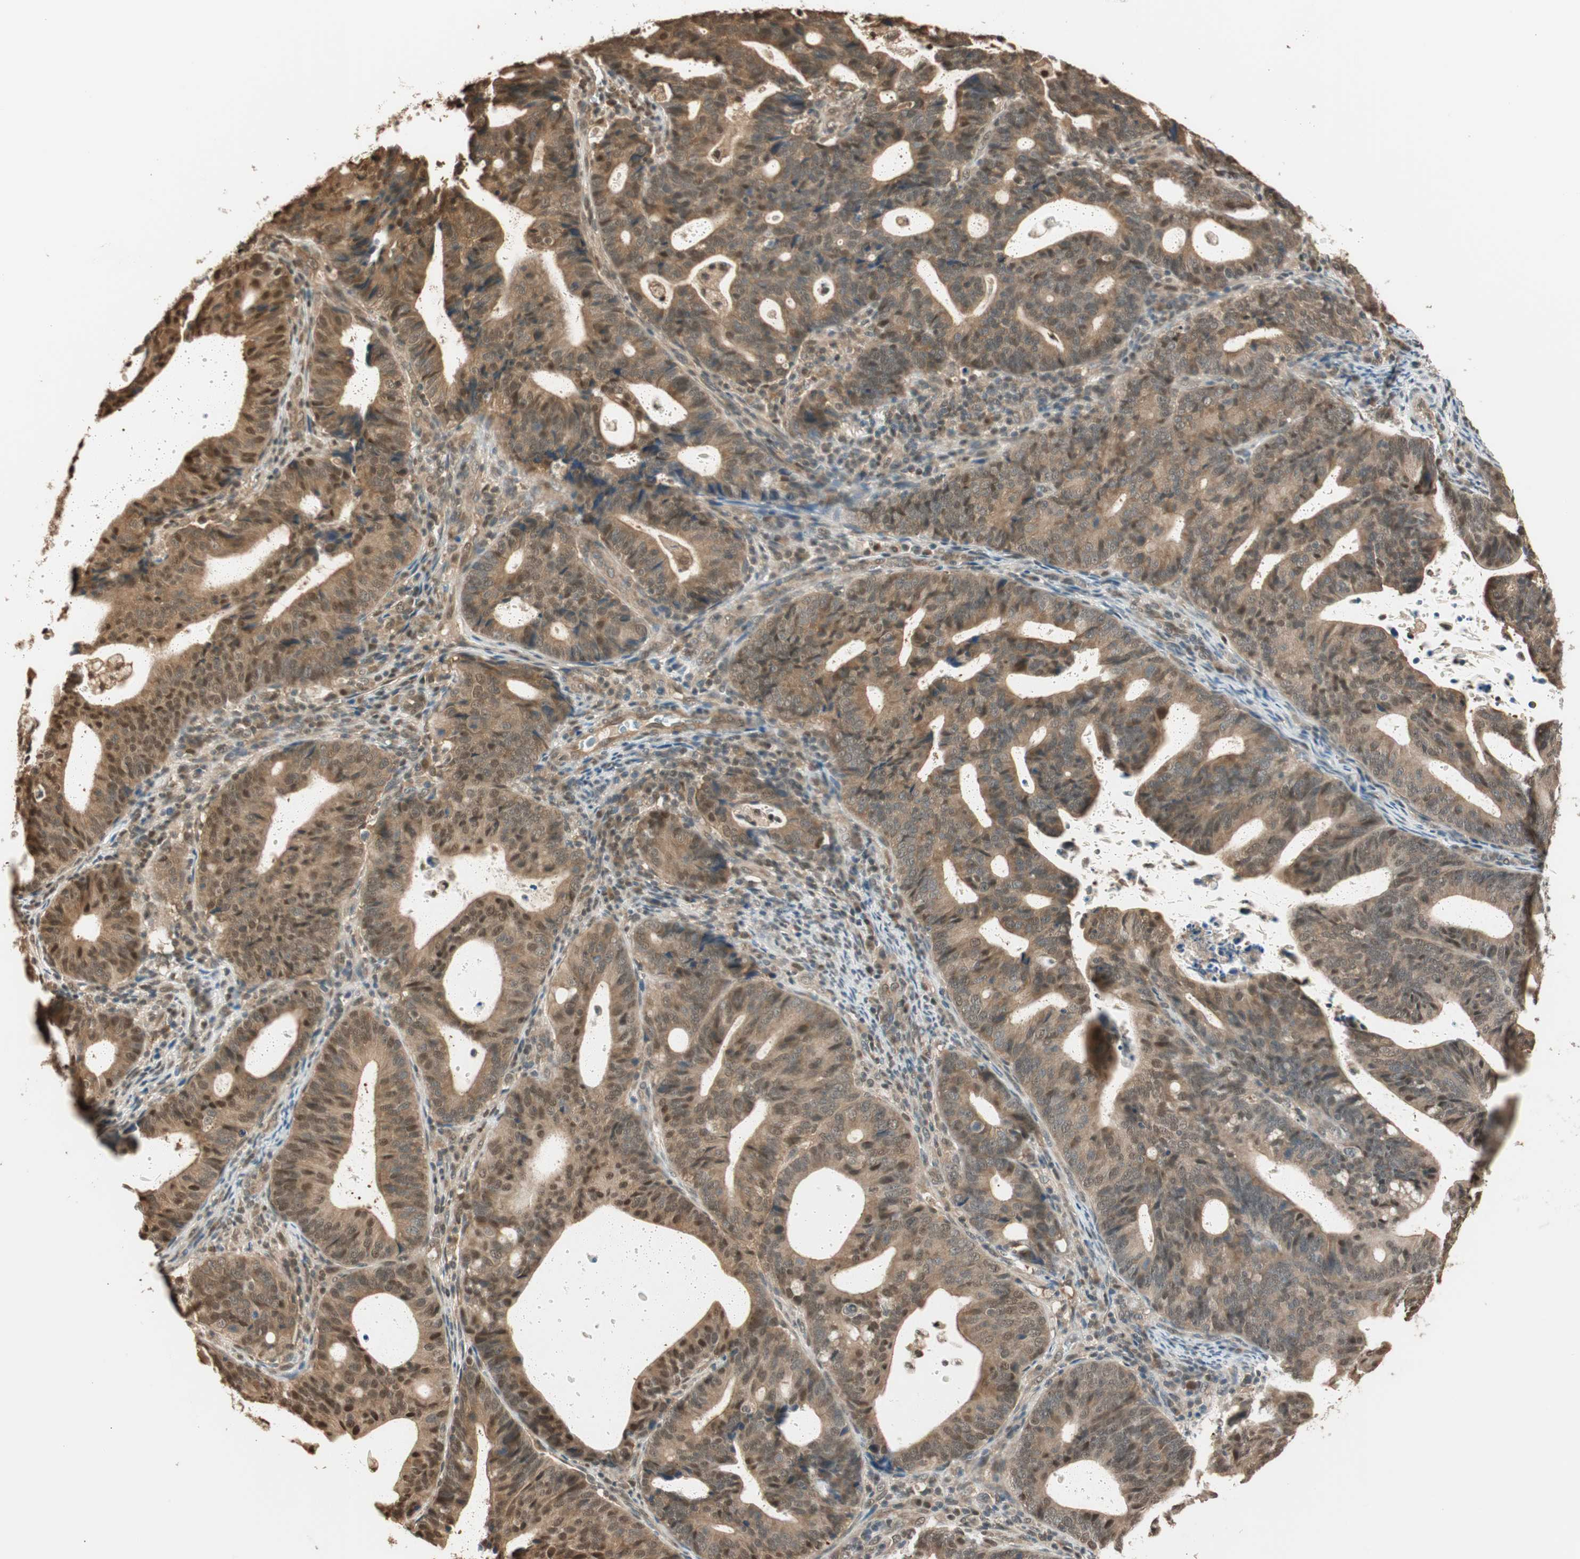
{"staining": {"intensity": "strong", "quantity": ">75%", "location": "cytoplasmic/membranous,nuclear"}, "tissue": "endometrial cancer", "cell_type": "Tumor cells", "image_type": "cancer", "snomed": [{"axis": "morphology", "description": "Adenocarcinoma, NOS"}, {"axis": "topography", "description": "Uterus"}], "caption": "An IHC histopathology image of neoplastic tissue is shown. Protein staining in brown highlights strong cytoplasmic/membranous and nuclear positivity in endometrial adenocarcinoma within tumor cells.", "gene": "ZNF443", "patient": {"sex": "female", "age": 83}}